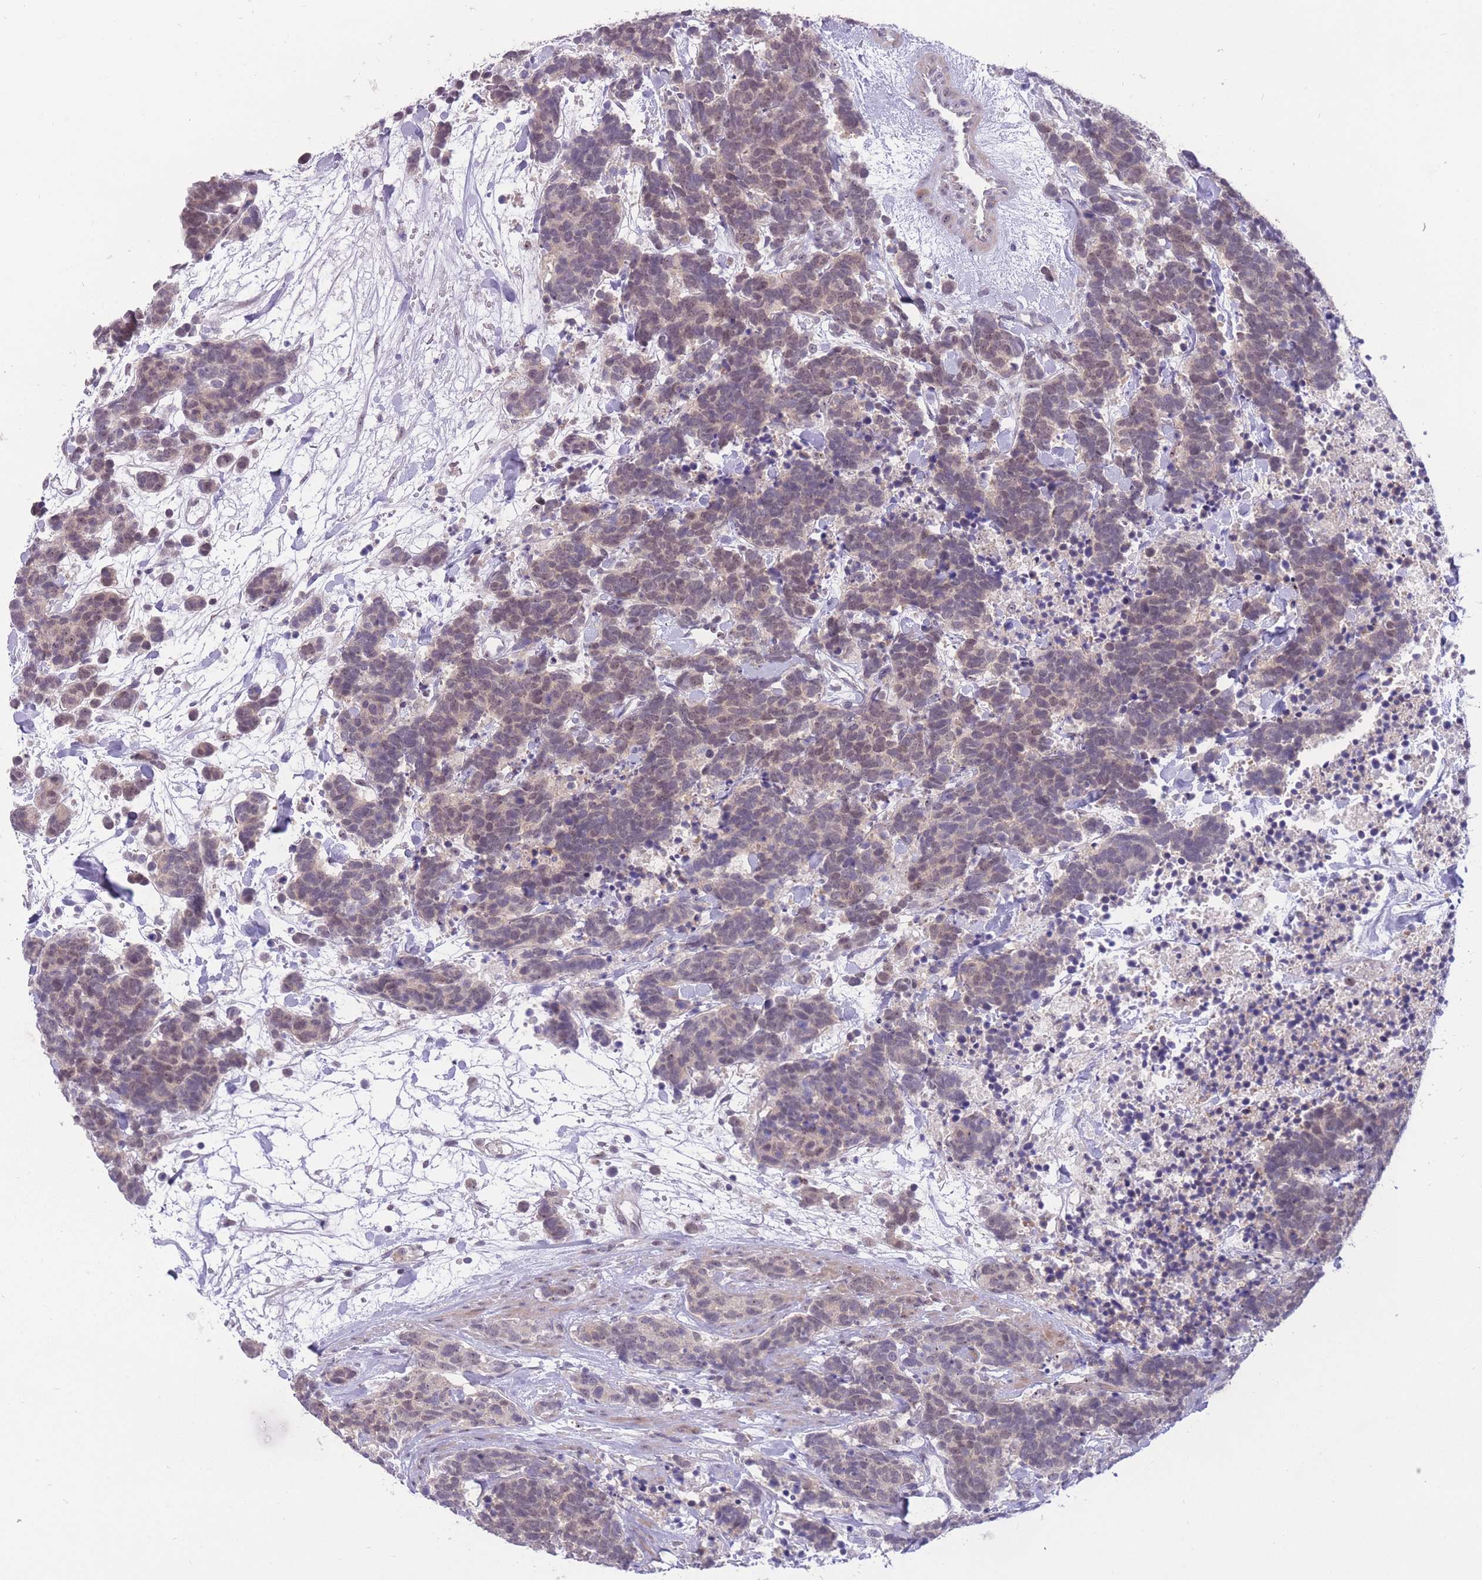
{"staining": {"intensity": "weak", "quantity": ">75%", "location": "nuclear"}, "tissue": "carcinoid", "cell_type": "Tumor cells", "image_type": "cancer", "snomed": [{"axis": "morphology", "description": "Carcinoma, NOS"}, {"axis": "morphology", "description": "Carcinoid, malignant, NOS"}, {"axis": "topography", "description": "Prostate"}], "caption": "Carcinoid (malignant) stained with DAB immunohistochemistry displays low levels of weak nuclear positivity in about >75% of tumor cells. (DAB (3,3'-diaminobenzidine) IHC, brown staining for protein, blue staining for nuclei).", "gene": "MCIDAS", "patient": {"sex": "male", "age": 57}}